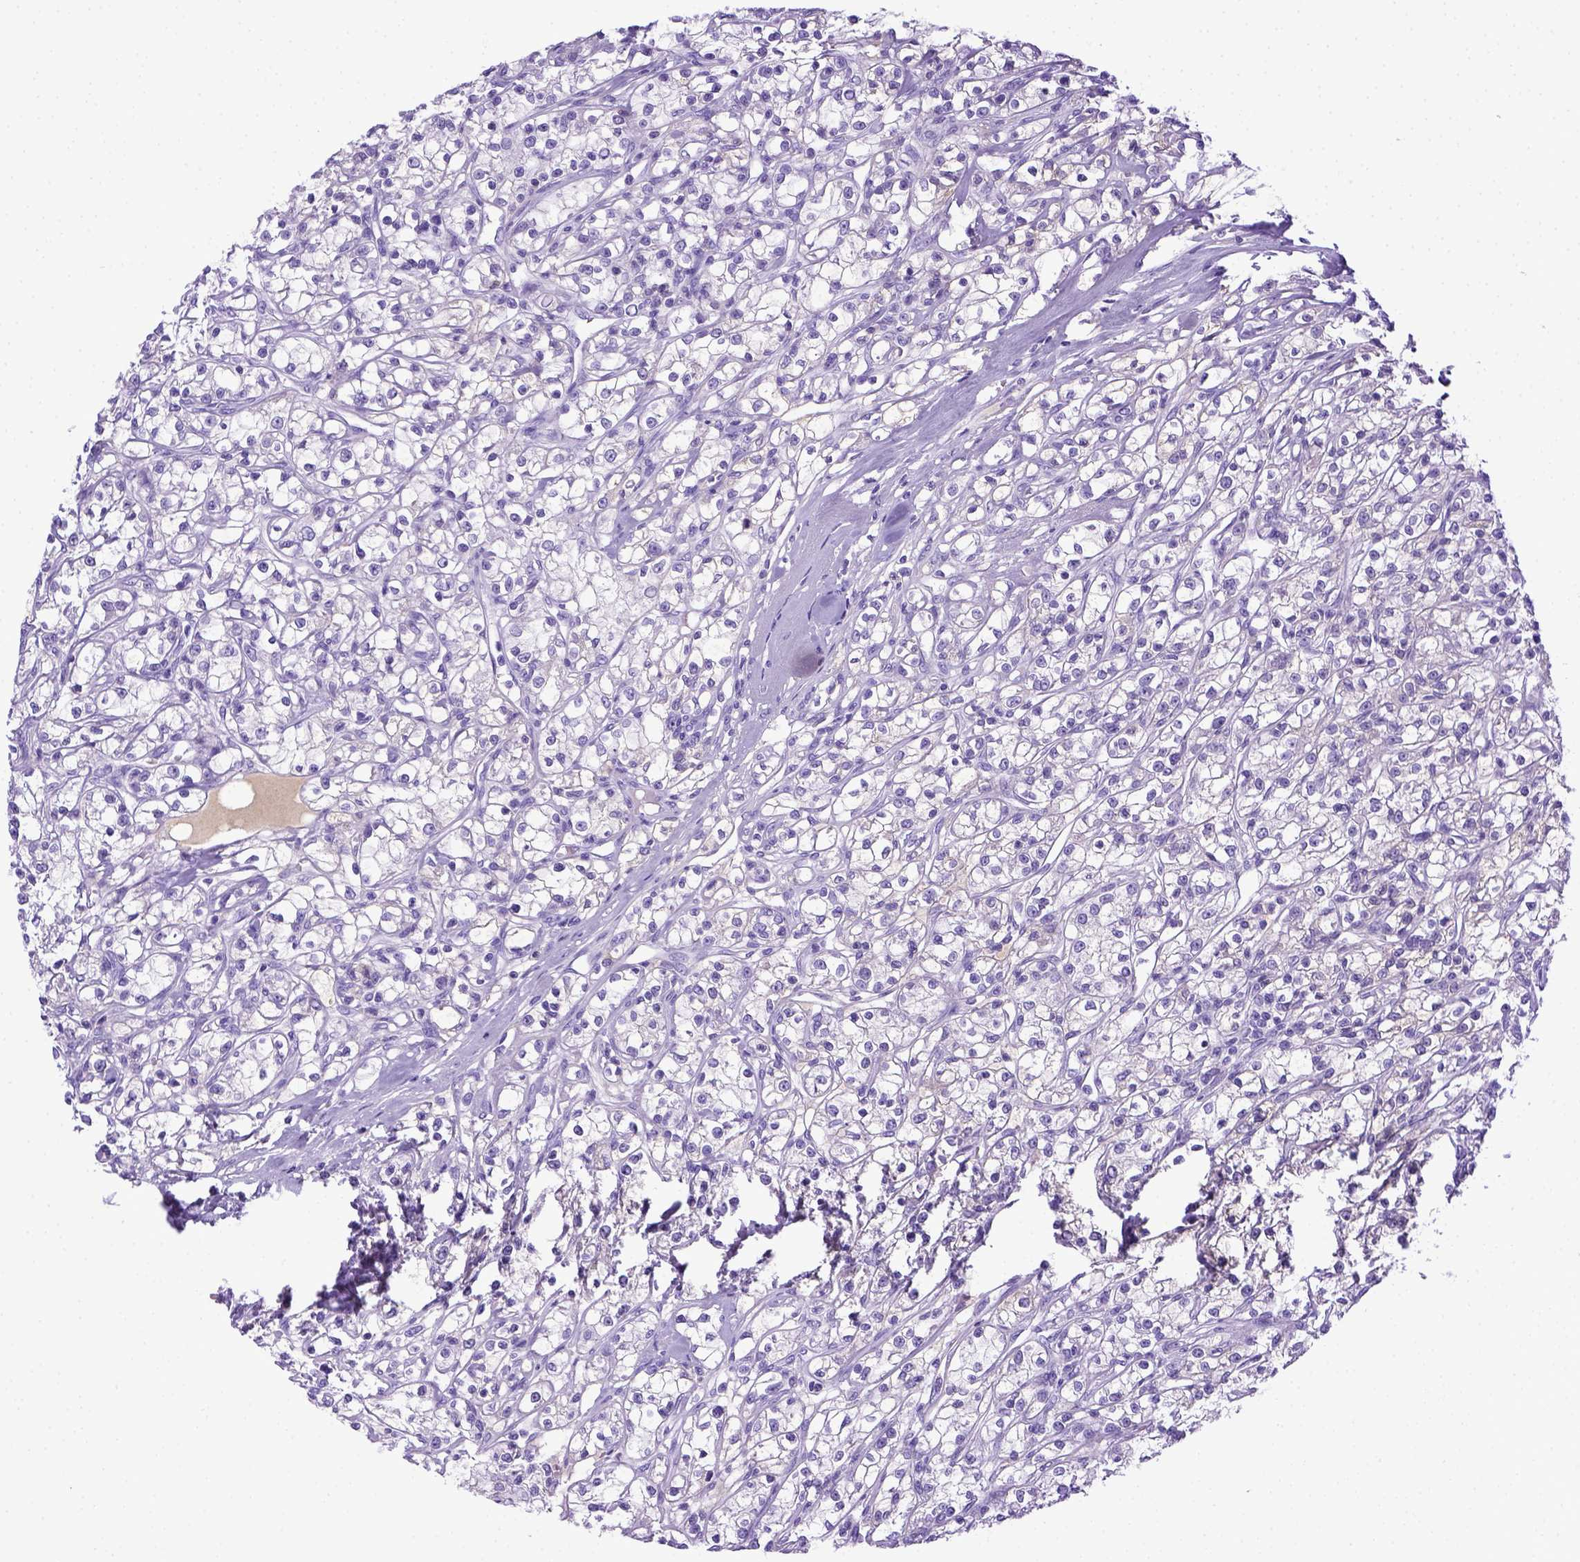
{"staining": {"intensity": "negative", "quantity": "none", "location": "none"}, "tissue": "renal cancer", "cell_type": "Tumor cells", "image_type": "cancer", "snomed": [{"axis": "morphology", "description": "Adenocarcinoma, NOS"}, {"axis": "topography", "description": "Kidney"}], "caption": "Immunohistochemical staining of adenocarcinoma (renal) demonstrates no significant positivity in tumor cells.", "gene": "ITIH4", "patient": {"sex": "female", "age": 59}}